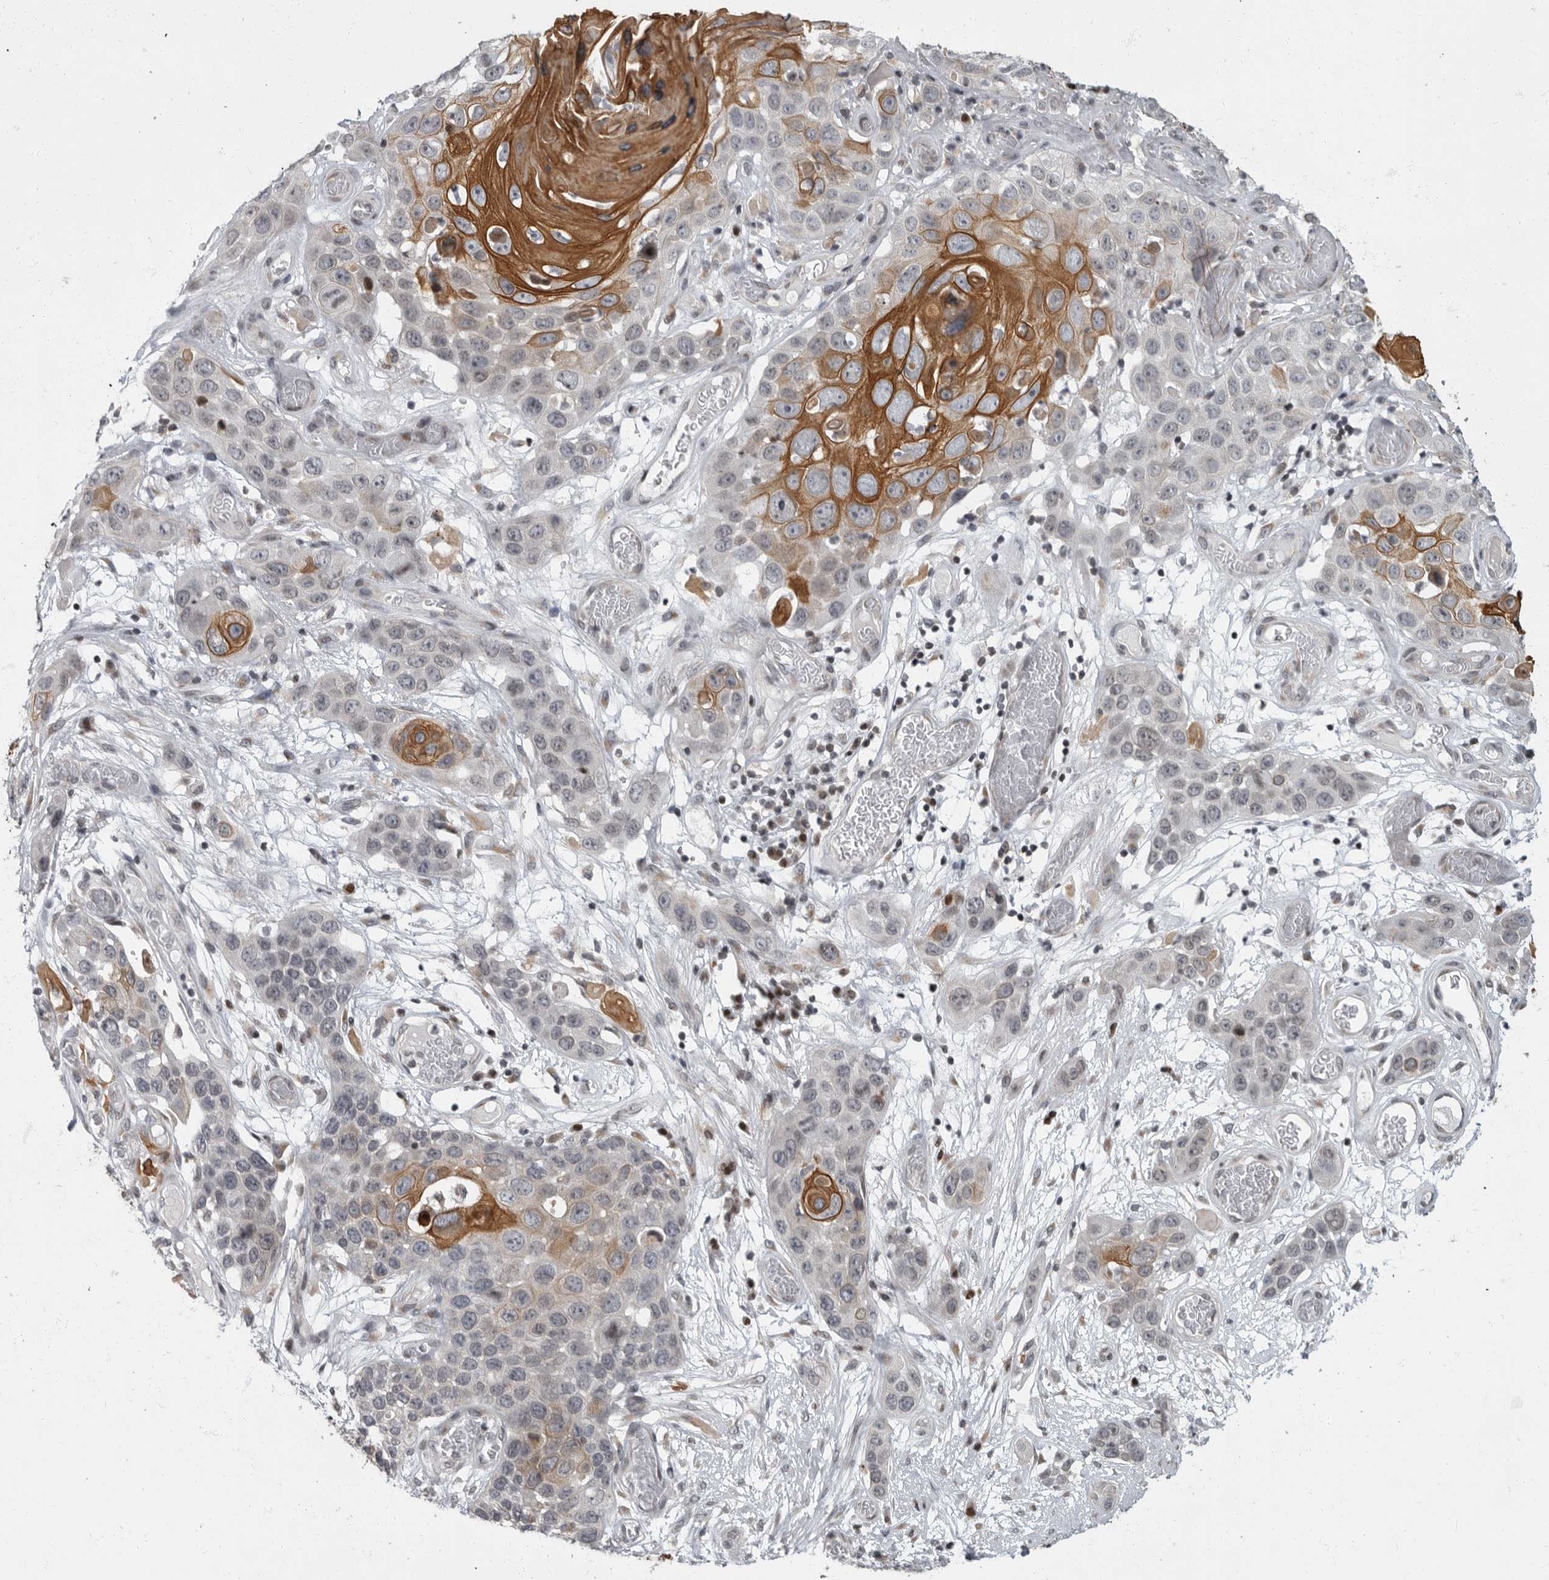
{"staining": {"intensity": "strong", "quantity": "25%-75%", "location": "cytoplasmic/membranous"}, "tissue": "skin cancer", "cell_type": "Tumor cells", "image_type": "cancer", "snomed": [{"axis": "morphology", "description": "Squamous cell carcinoma, NOS"}, {"axis": "topography", "description": "Skin"}], "caption": "Immunohistochemistry (DAB (3,3'-diaminobenzidine)) staining of skin cancer displays strong cytoplasmic/membranous protein expression in about 25%-75% of tumor cells.", "gene": "EVI5", "patient": {"sex": "male", "age": 55}}